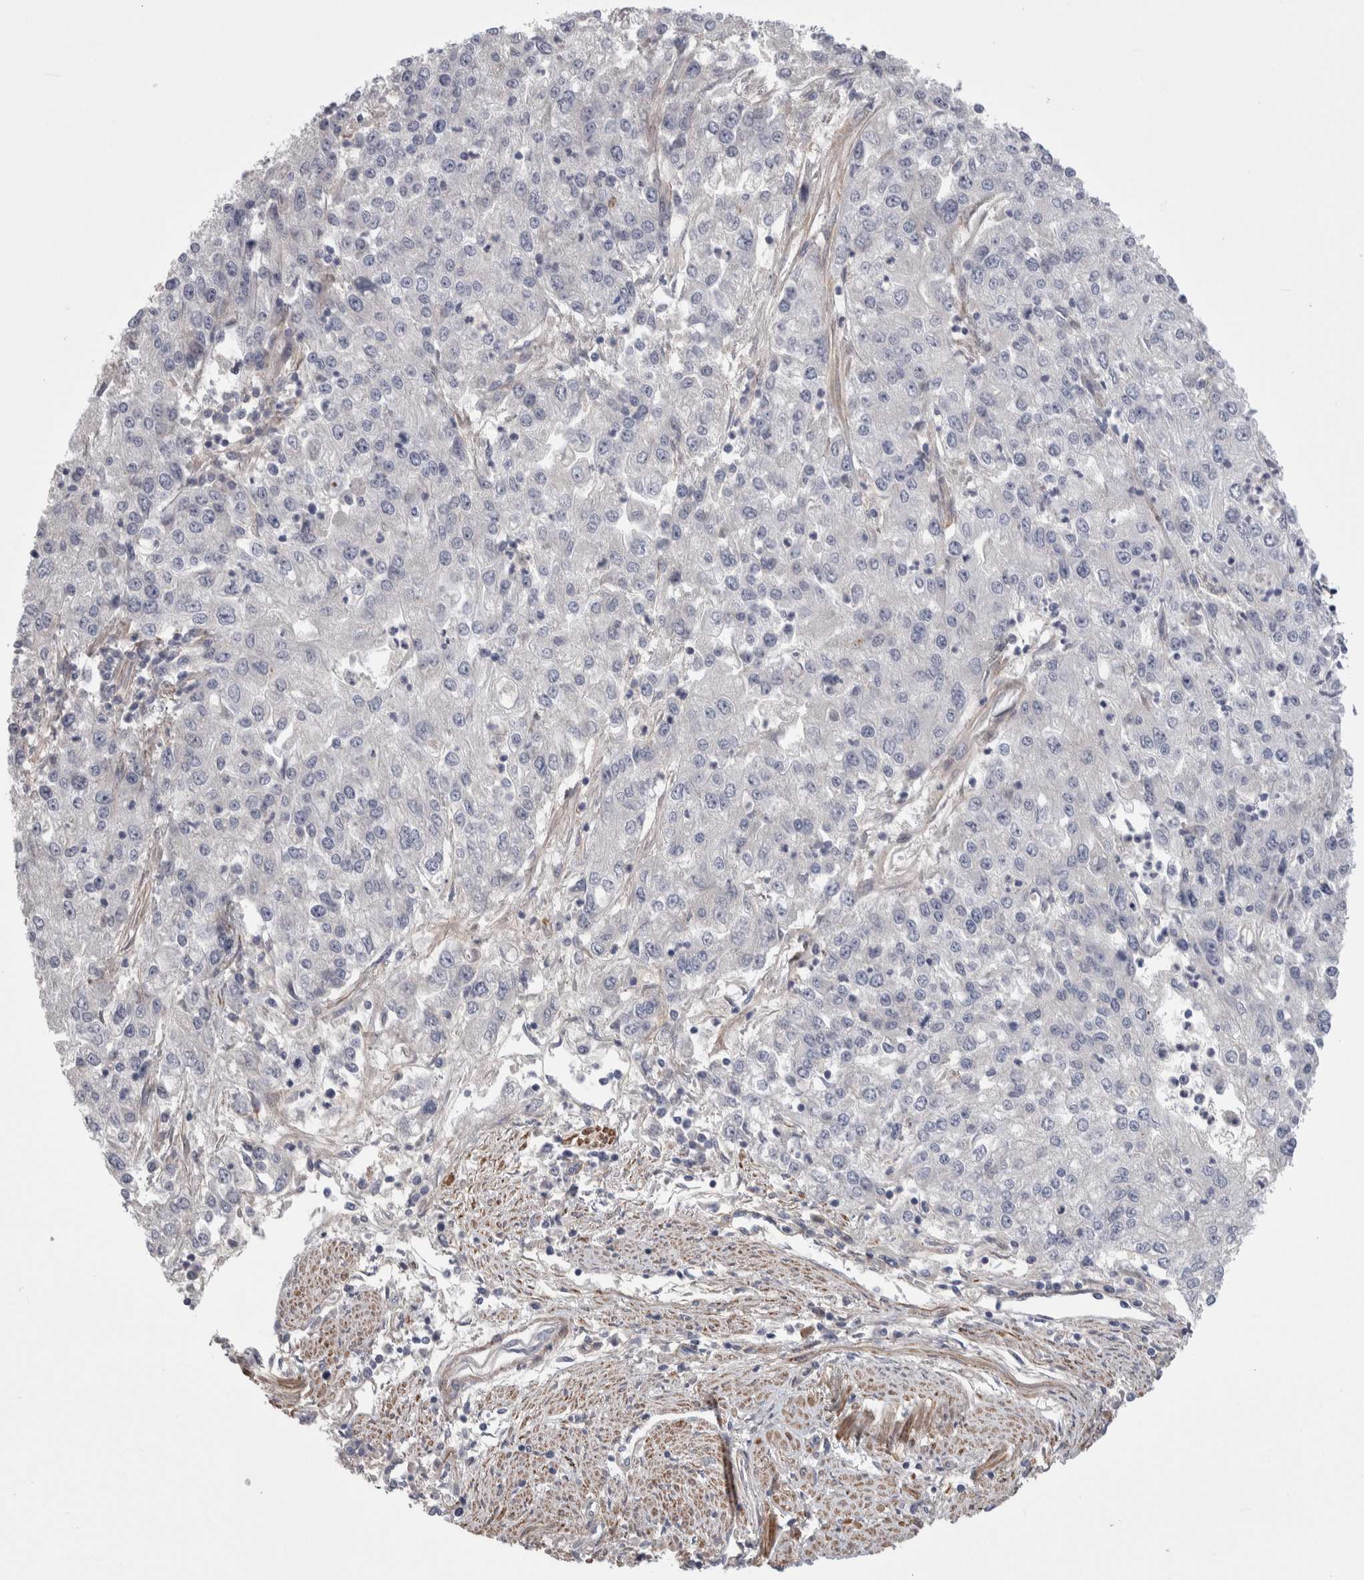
{"staining": {"intensity": "negative", "quantity": "none", "location": "none"}, "tissue": "endometrial cancer", "cell_type": "Tumor cells", "image_type": "cancer", "snomed": [{"axis": "morphology", "description": "Adenocarcinoma, NOS"}, {"axis": "topography", "description": "Endometrium"}], "caption": "IHC histopathology image of adenocarcinoma (endometrial) stained for a protein (brown), which reveals no staining in tumor cells. The staining was performed using DAB (3,3'-diaminobenzidine) to visualize the protein expression in brown, while the nuclei were stained in blue with hematoxylin (Magnification: 20x).", "gene": "PSMG3", "patient": {"sex": "female", "age": 49}}